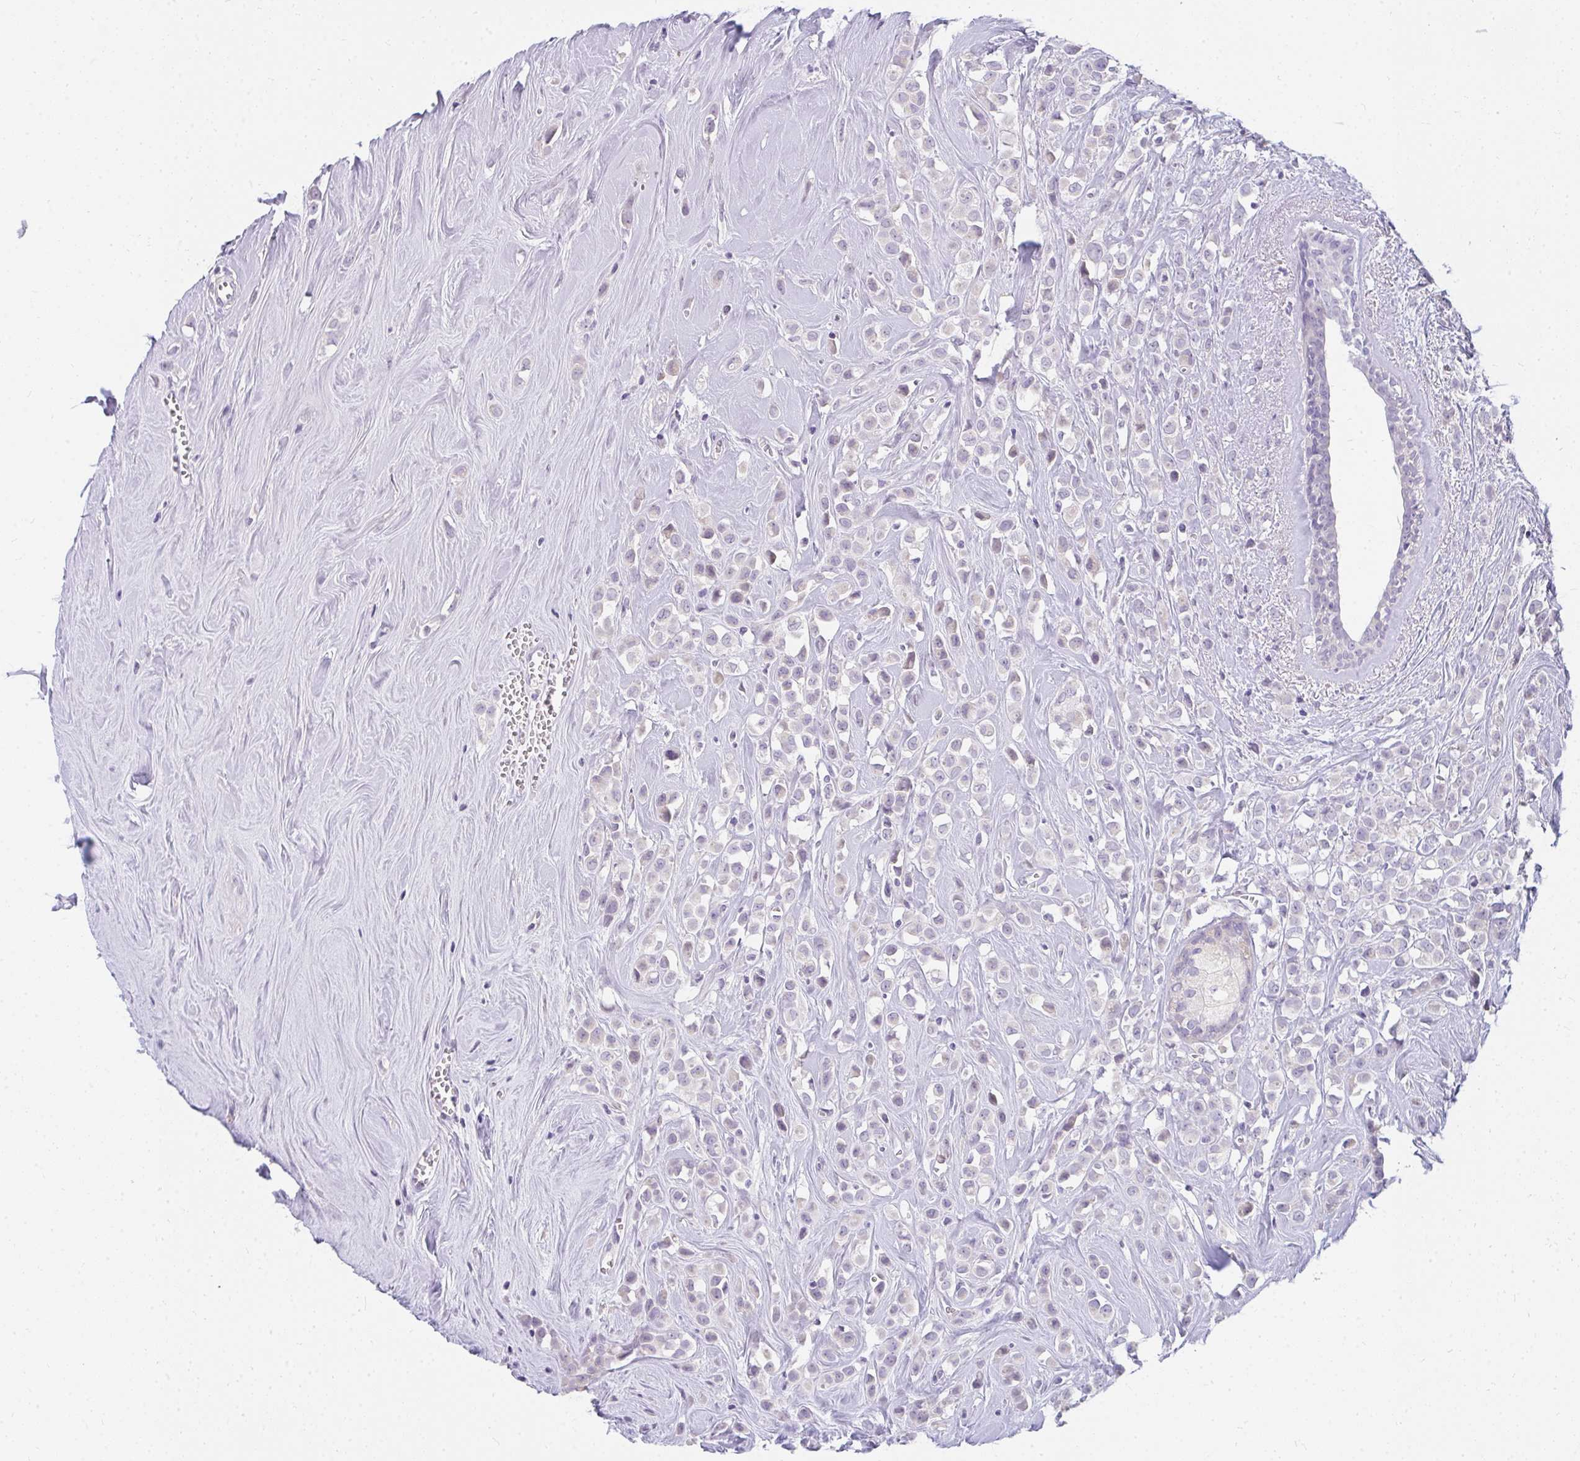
{"staining": {"intensity": "negative", "quantity": "none", "location": "none"}, "tissue": "breast cancer", "cell_type": "Tumor cells", "image_type": "cancer", "snomed": [{"axis": "morphology", "description": "Duct carcinoma"}, {"axis": "topography", "description": "Breast"}], "caption": "Tumor cells show no significant protein expression in infiltrating ductal carcinoma (breast).", "gene": "PPP1R3G", "patient": {"sex": "female", "age": 80}}